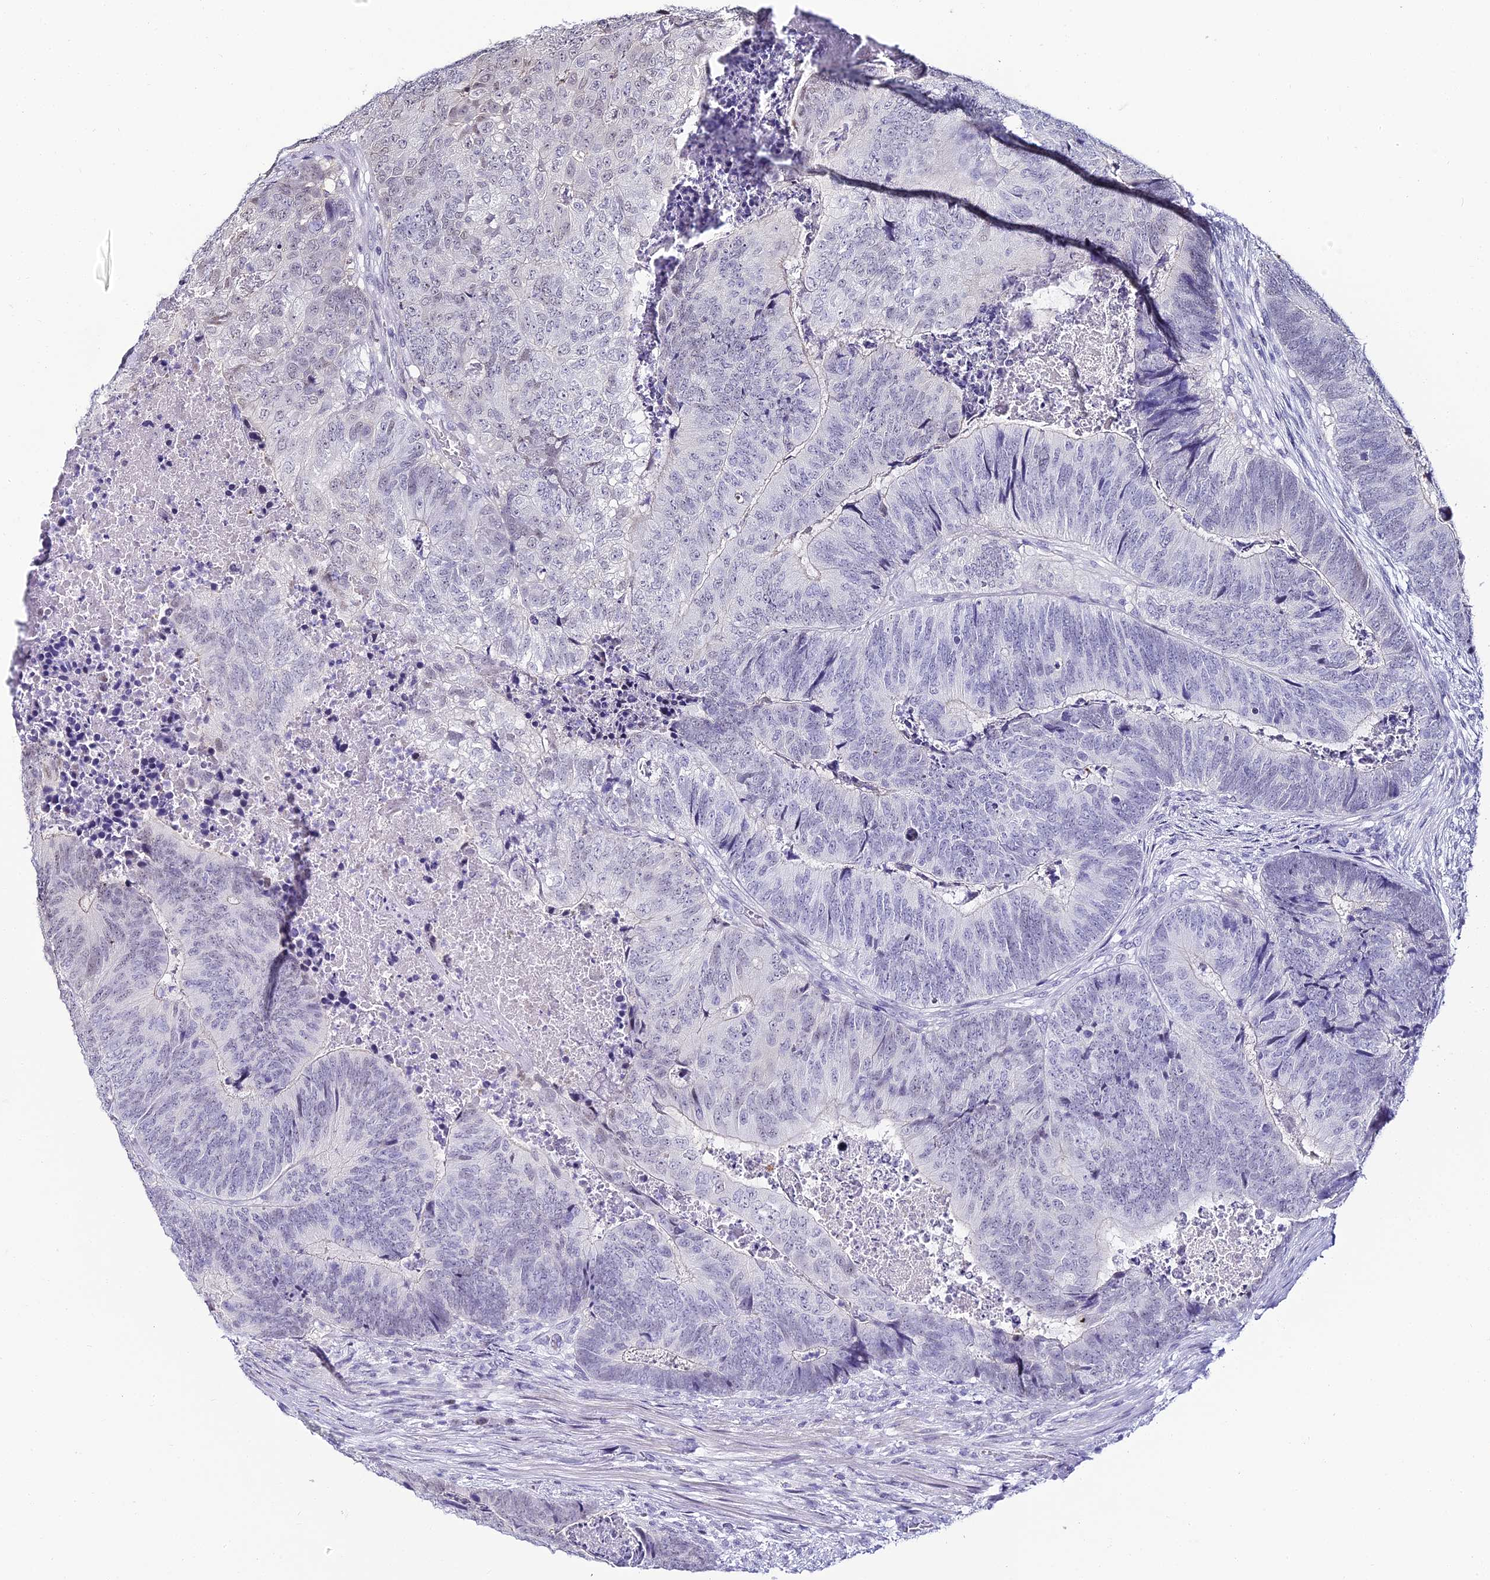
{"staining": {"intensity": "negative", "quantity": "none", "location": "none"}, "tissue": "colorectal cancer", "cell_type": "Tumor cells", "image_type": "cancer", "snomed": [{"axis": "morphology", "description": "Adenocarcinoma, NOS"}, {"axis": "topography", "description": "Colon"}], "caption": "A high-resolution image shows immunohistochemistry staining of colorectal cancer, which demonstrates no significant expression in tumor cells. (Stains: DAB immunohistochemistry with hematoxylin counter stain, Microscopy: brightfield microscopy at high magnification).", "gene": "ABHD14A-ACY1", "patient": {"sex": "female", "age": 67}}